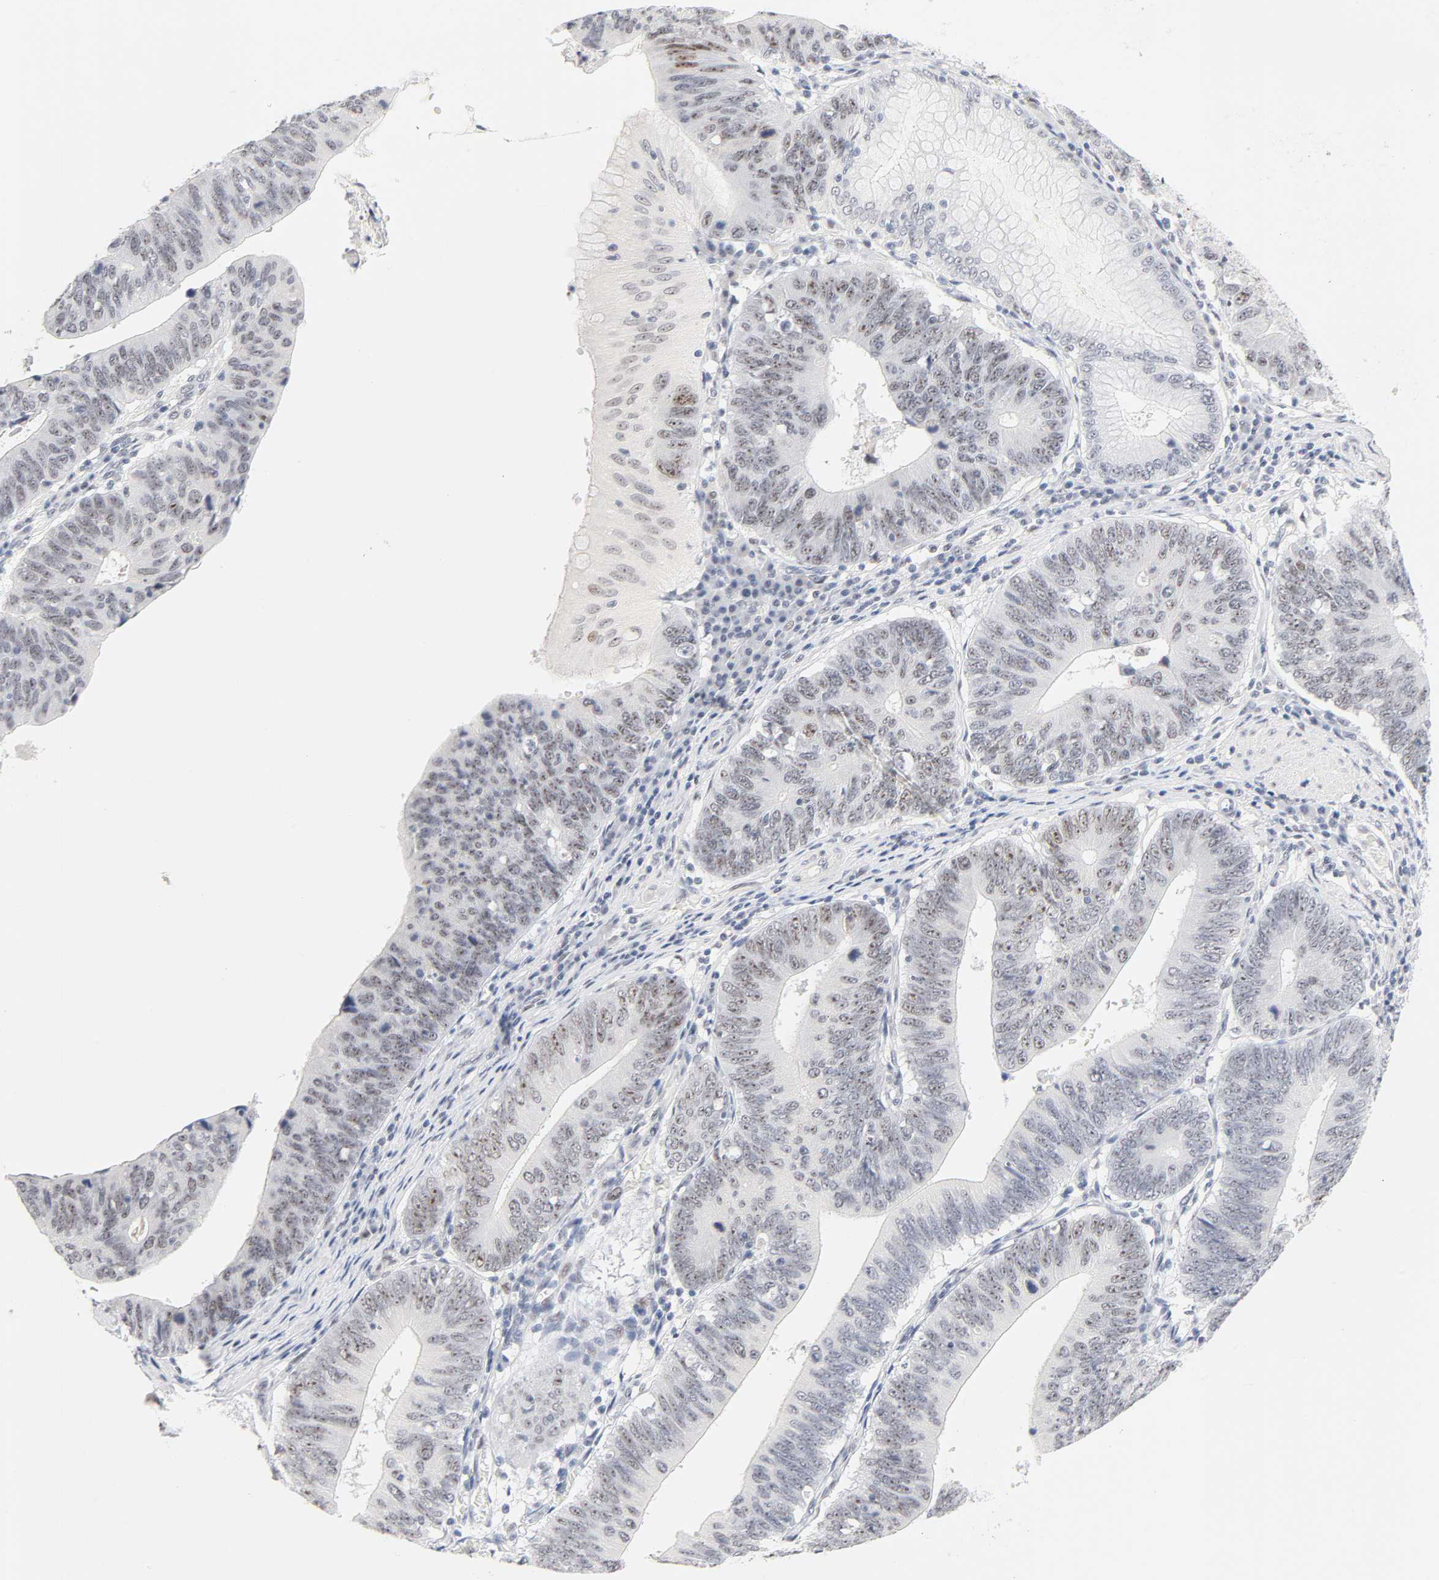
{"staining": {"intensity": "weak", "quantity": "<25%", "location": "nuclear"}, "tissue": "stomach cancer", "cell_type": "Tumor cells", "image_type": "cancer", "snomed": [{"axis": "morphology", "description": "Adenocarcinoma, NOS"}, {"axis": "topography", "description": "Stomach"}], "caption": "High power microscopy histopathology image of an immunohistochemistry (IHC) image of stomach cancer (adenocarcinoma), revealing no significant staining in tumor cells.", "gene": "MNAT1", "patient": {"sex": "male", "age": 59}}